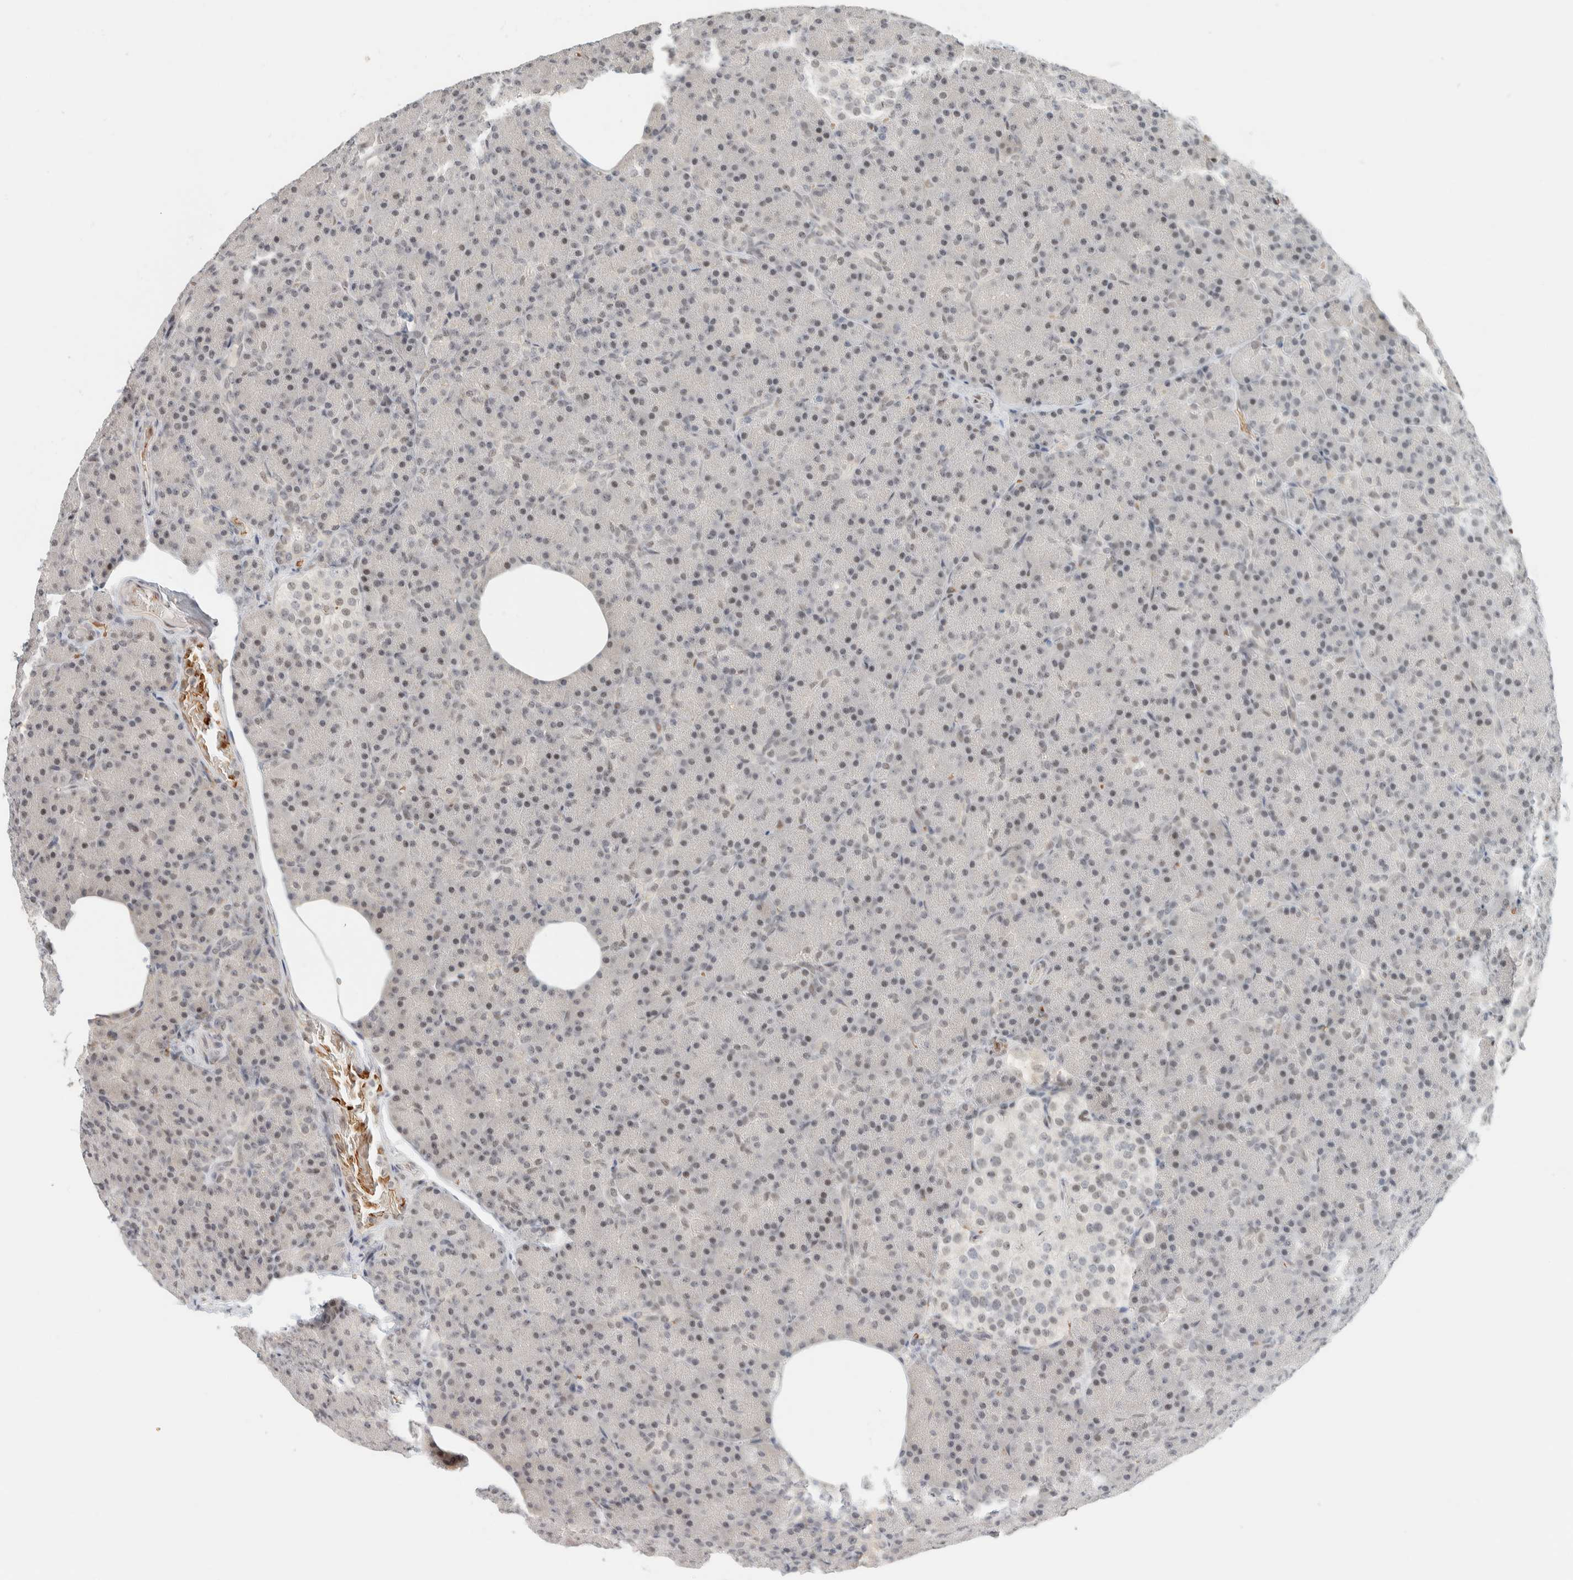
{"staining": {"intensity": "moderate", "quantity": ">75%", "location": "nuclear"}, "tissue": "pancreas", "cell_type": "Exocrine glandular cells", "image_type": "normal", "snomed": [{"axis": "morphology", "description": "Normal tissue, NOS"}, {"axis": "topography", "description": "Pancreas"}], "caption": "Pancreas stained for a protein exhibits moderate nuclear positivity in exocrine glandular cells. The protein is stained brown, and the nuclei are stained in blue (DAB IHC with brightfield microscopy, high magnification).", "gene": "ZBTB2", "patient": {"sex": "female", "age": 43}}